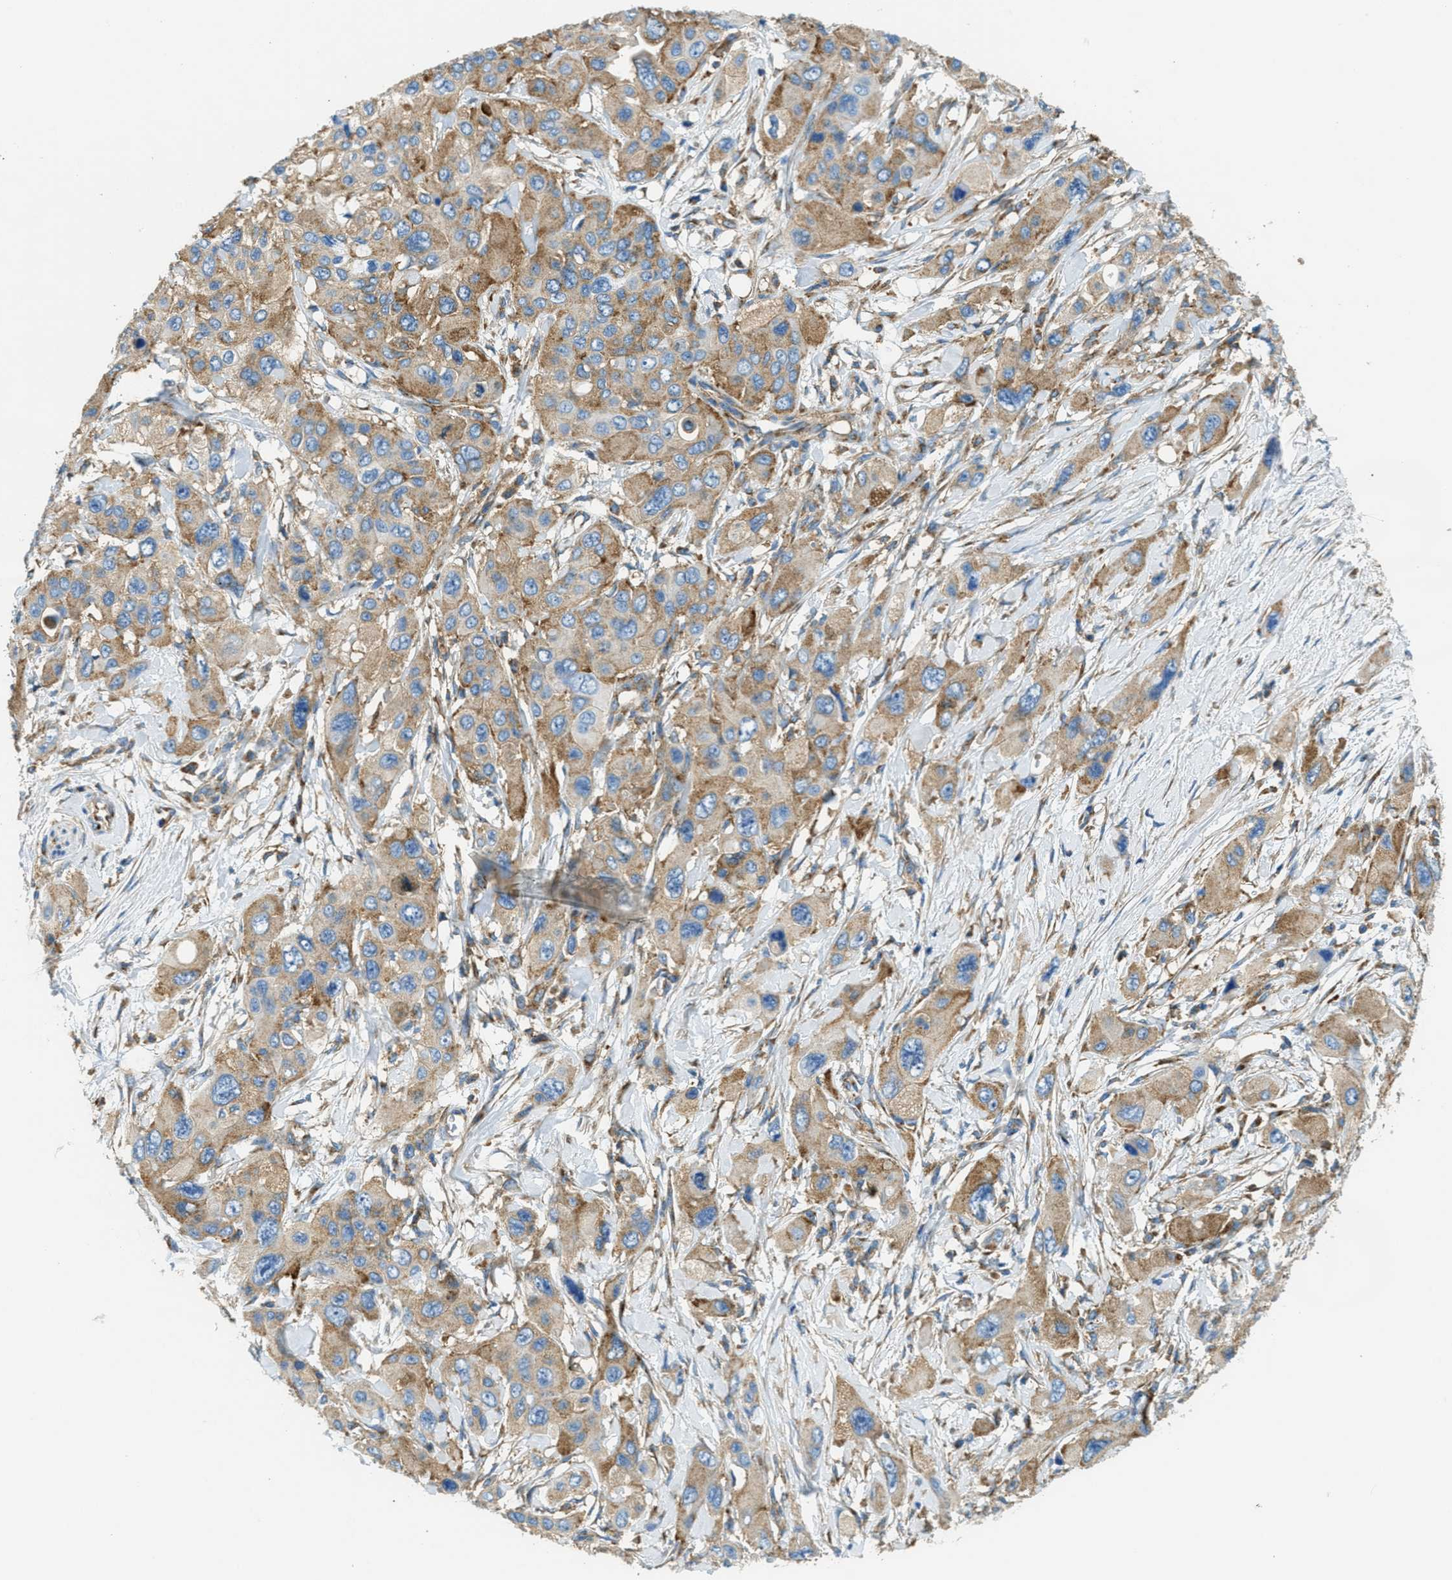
{"staining": {"intensity": "moderate", "quantity": ">75%", "location": "cytoplasmic/membranous"}, "tissue": "pancreatic cancer", "cell_type": "Tumor cells", "image_type": "cancer", "snomed": [{"axis": "morphology", "description": "Adenocarcinoma, NOS"}, {"axis": "topography", "description": "Pancreas"}], "caption": "Pancreatic adenocarcinoma stained with a protein marker shows moderate staining in tumor cells.", "gene": "AP2B1", "patient": {"sex": "male", "age": 73}}